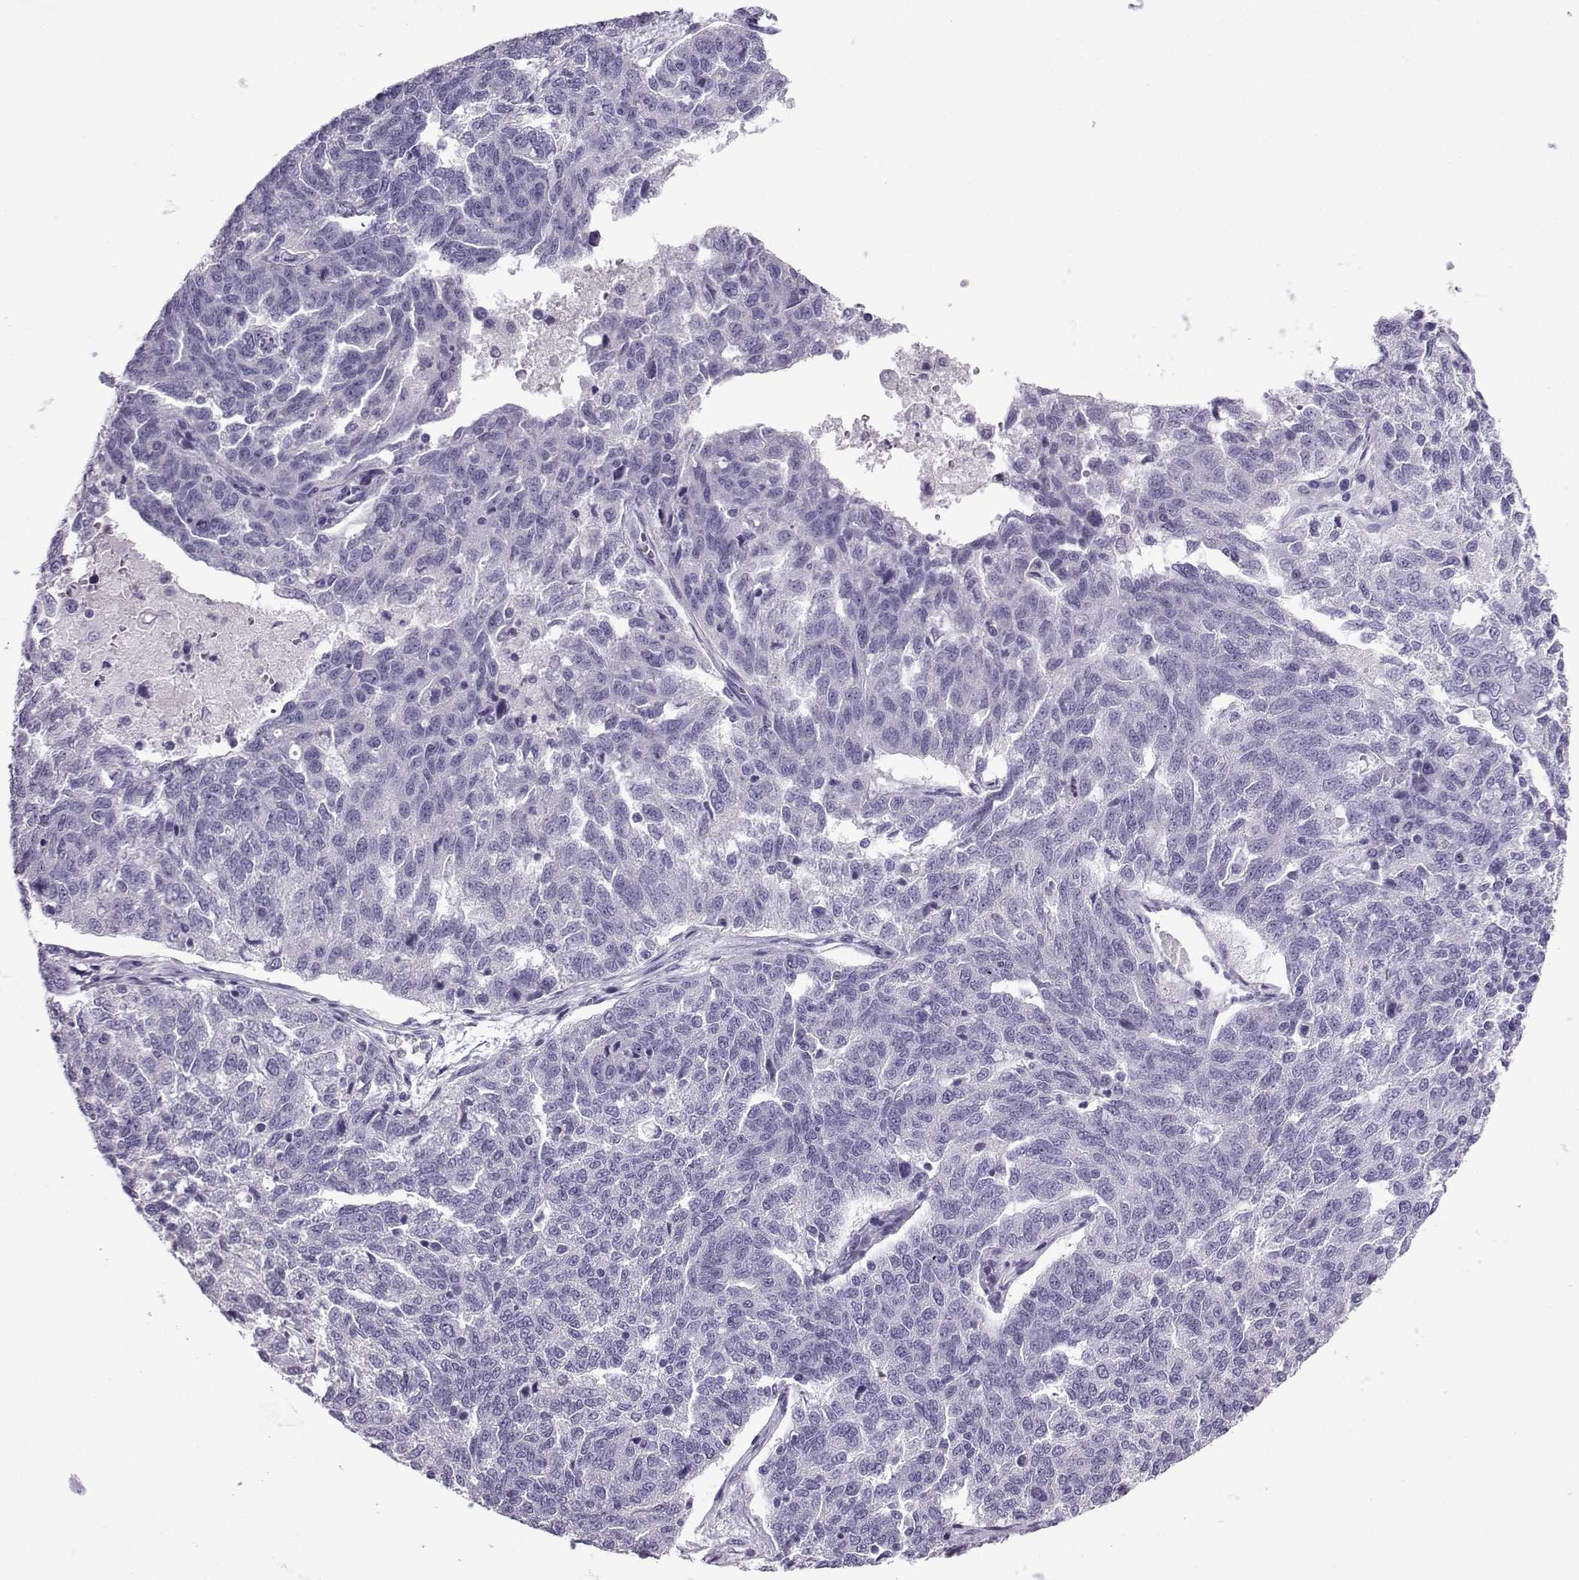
{"staining": {"intensity": "negative", "quantity": "none", "location": "none"}, "tissue": "ovarian cancer", "cell_type": "Tumor cells", "image_type": "cancer", "snomed": [{"axis": "morphology", "description": "Cystadenocarcinoma, serous, NOS"}, {"axis": "topography", "description": "Ovary"}], "caption": "This is an IHC micrograph of human ovarian serous cystadenocarcinoma. There is no expression in tumor cells.", "gene": "NEFL", "patient": {"sex": "female", "age": 71}}